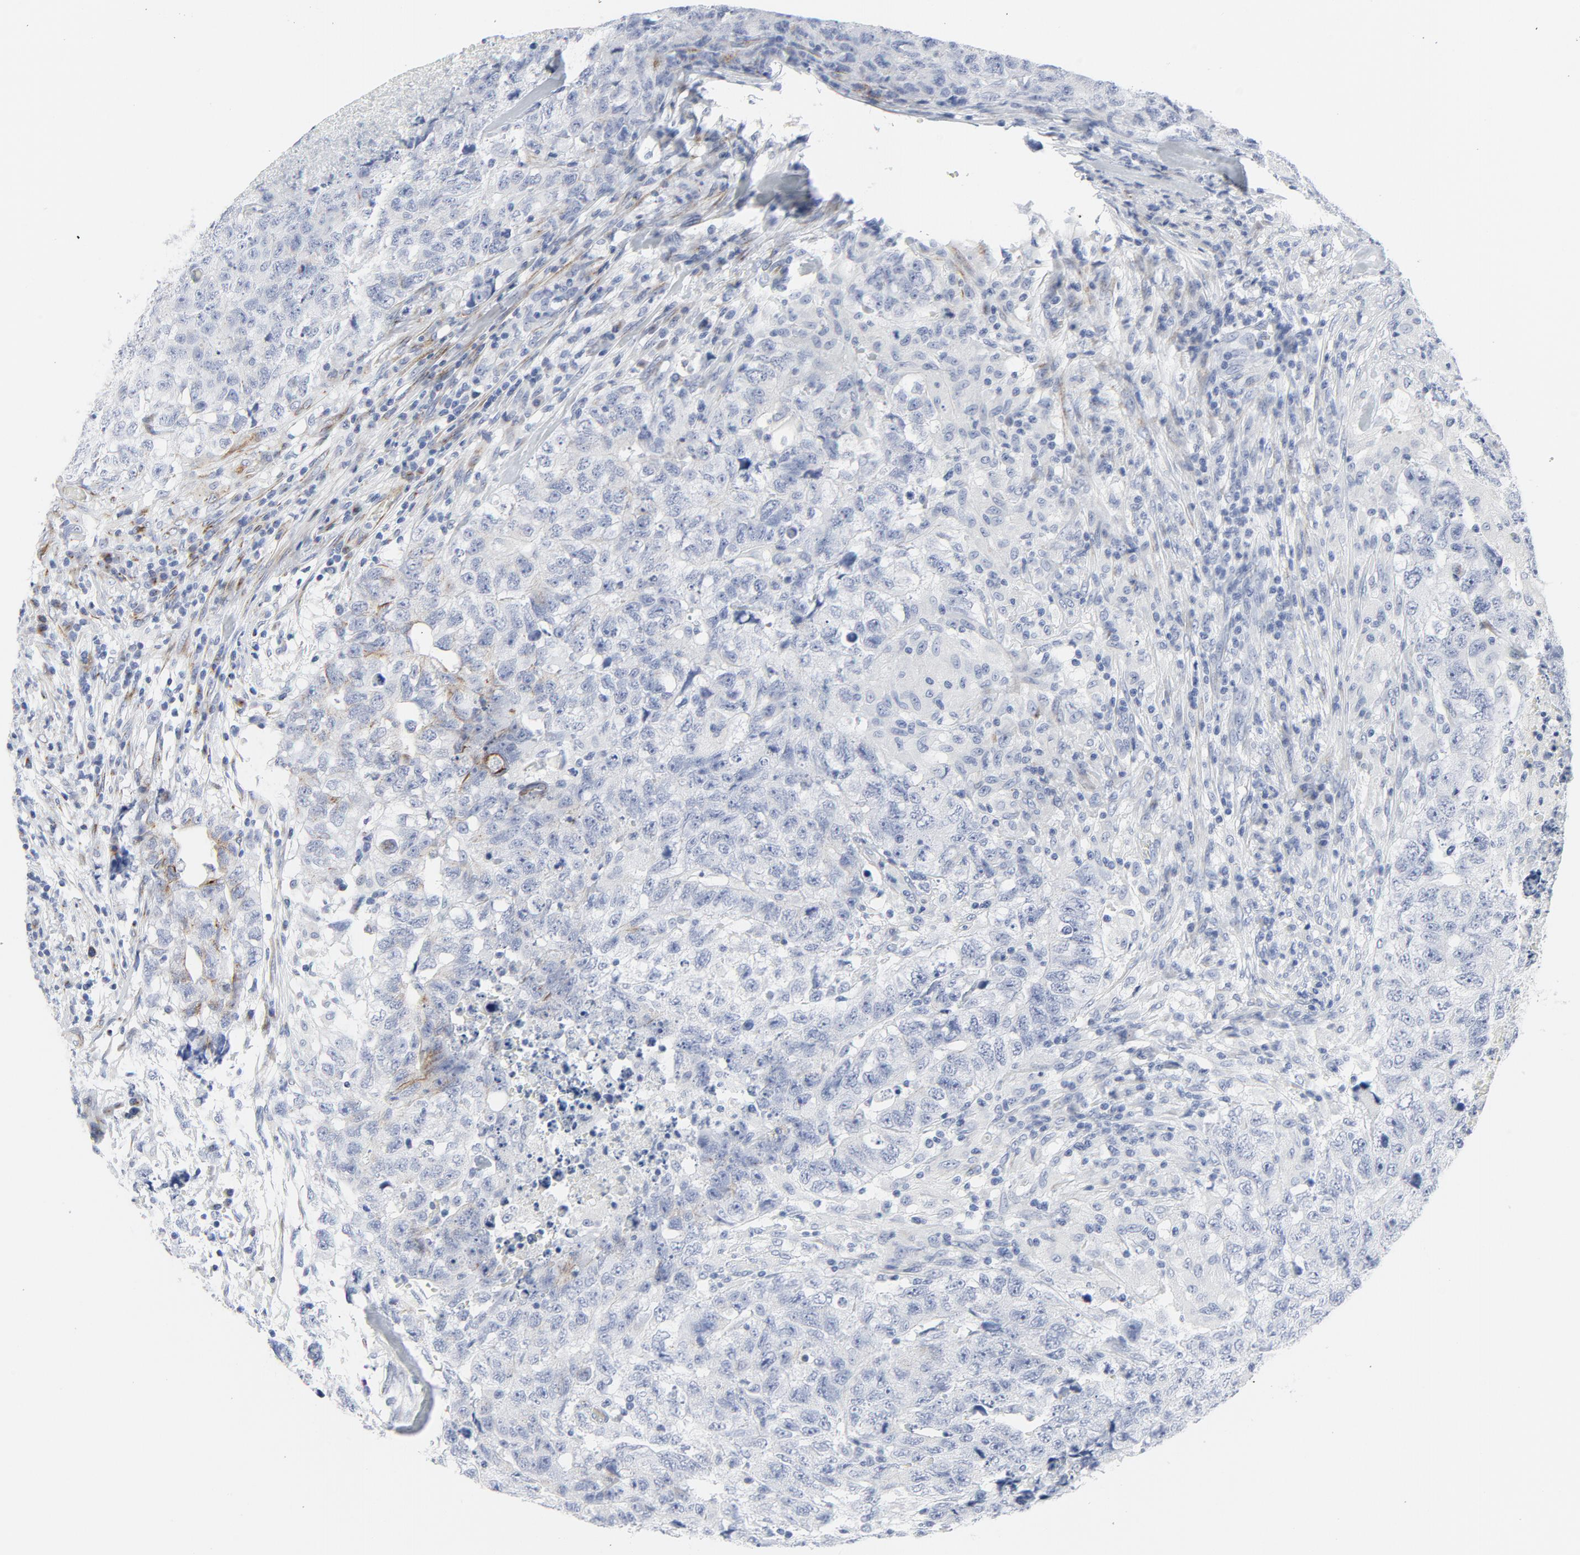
{"staining": {"intensity": "moderate", "quantity": "25%-75%", "location": "cytoplasmic/membranous"}, "tissue": "testis cancer", "cell_type": "Tumor cells", "image_type": "cancer", "snomed": [{"axis": "morphology", "description": "Carcinoma, Embryonal, NOS"}, {"axis": "topography", "description": "Testis"}], "caption": "A micrograph of testis embryonal carcinoma stained for a protein reveals moderate cytoplasmic/membranous brown staining in tumor cells.", "gene": "TUBB1", "patient": {"sex": "male", "age": 21}}